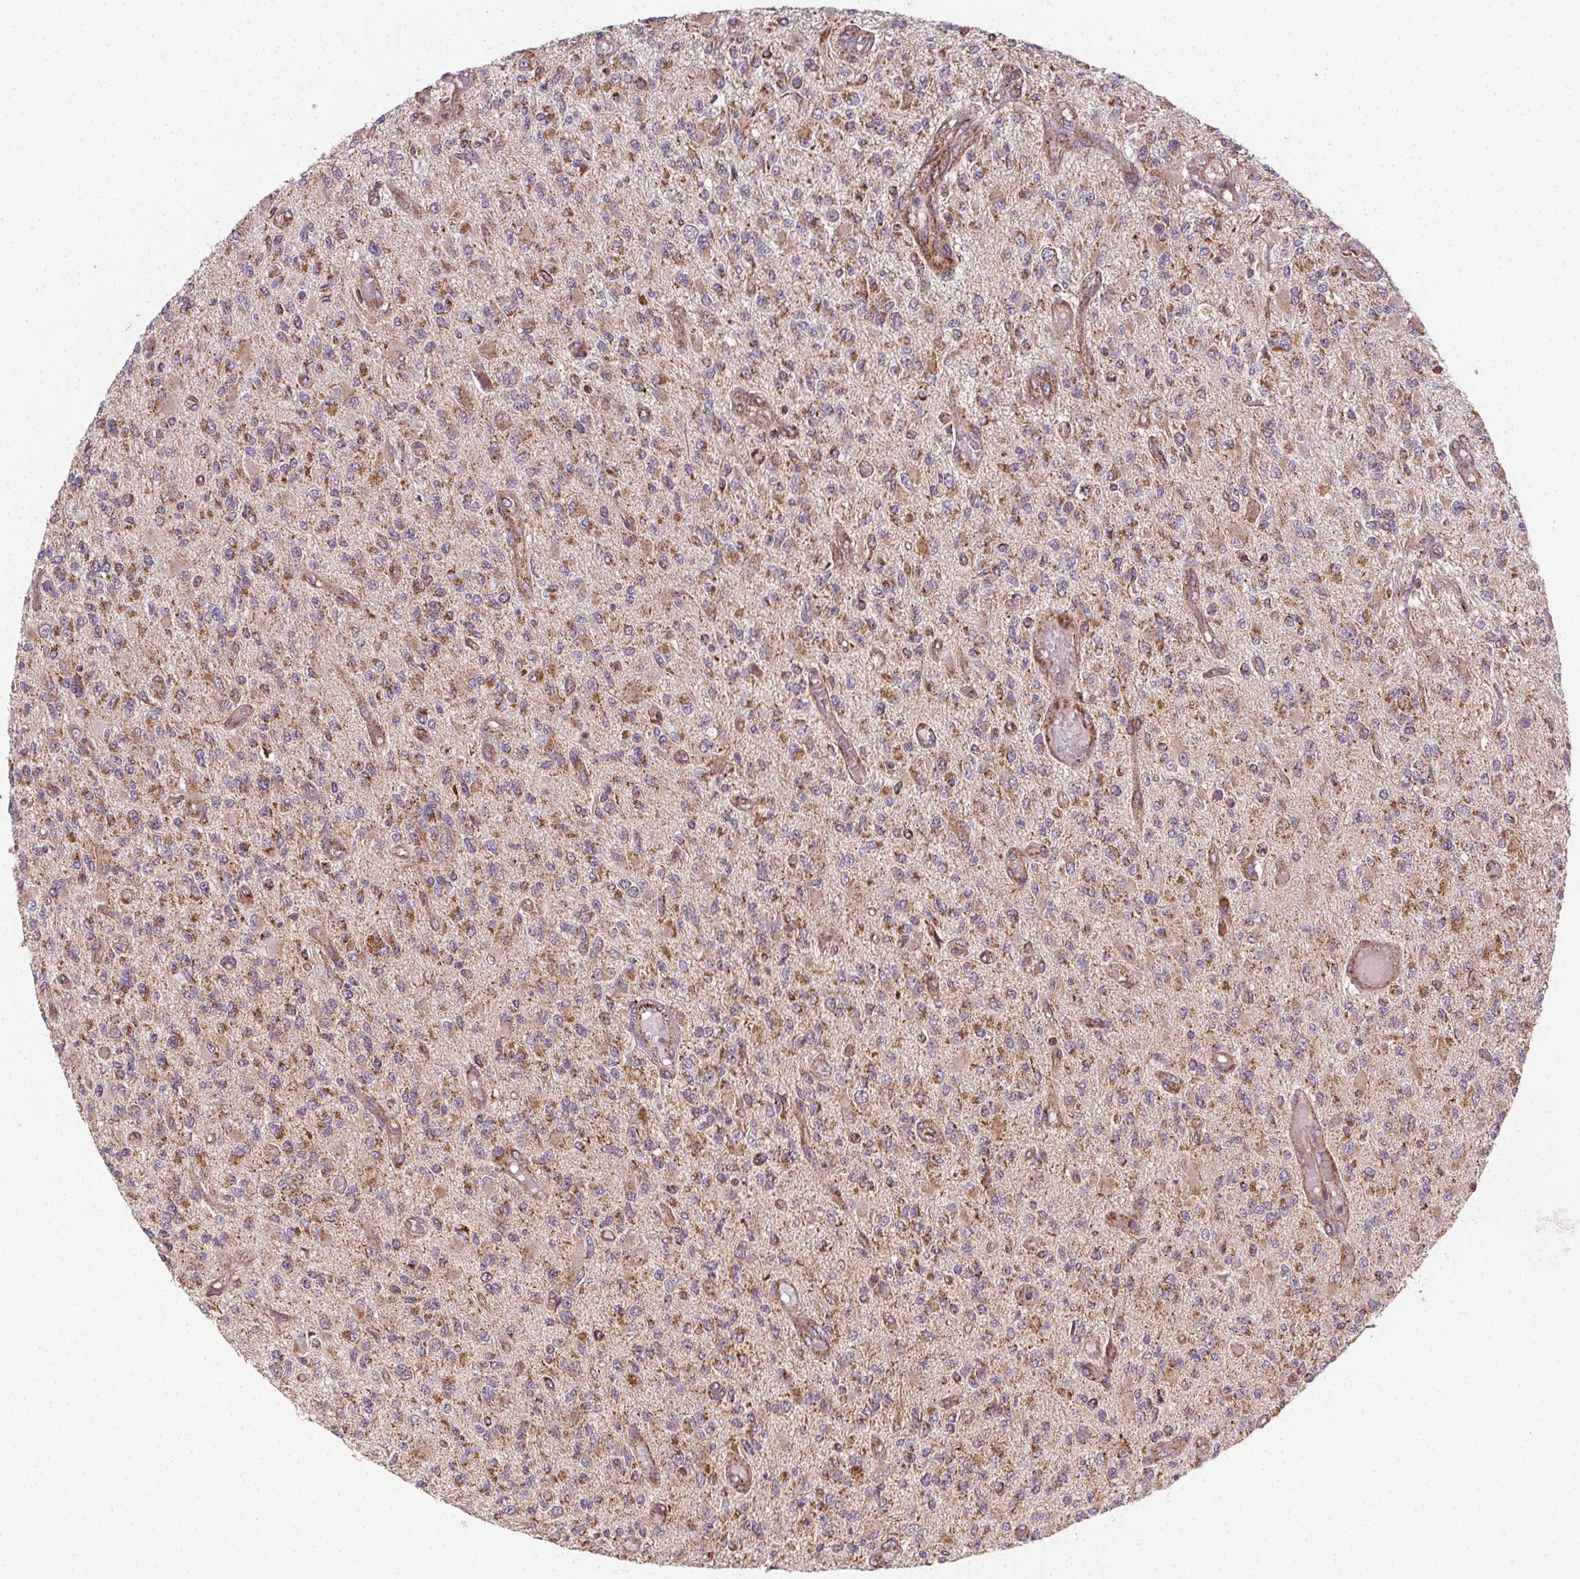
{"staining": {"intensity": "moderate", "quantity": ">75%", "location": "cytoplasmic/membranous"}, "tissue": "glioma", "cell_type": "Tumor cells", "image_type": "cancer", "snomed": [{"axis": "morphology", "description": "Glioma, malignant, High grade"}, {"axis": "topography", "description": "Brain"}], "caption": "High-magnification brightfield microscopy of glioma stained with DAB (brown) and counterstained with hematoxylin (blue). tumor cells exhibit moderate cytoplasmic/membranous positivity is appreciated in about>75% of cells.", "gene": "CLPB", "patient": {"sex": "female", "age": 63}}